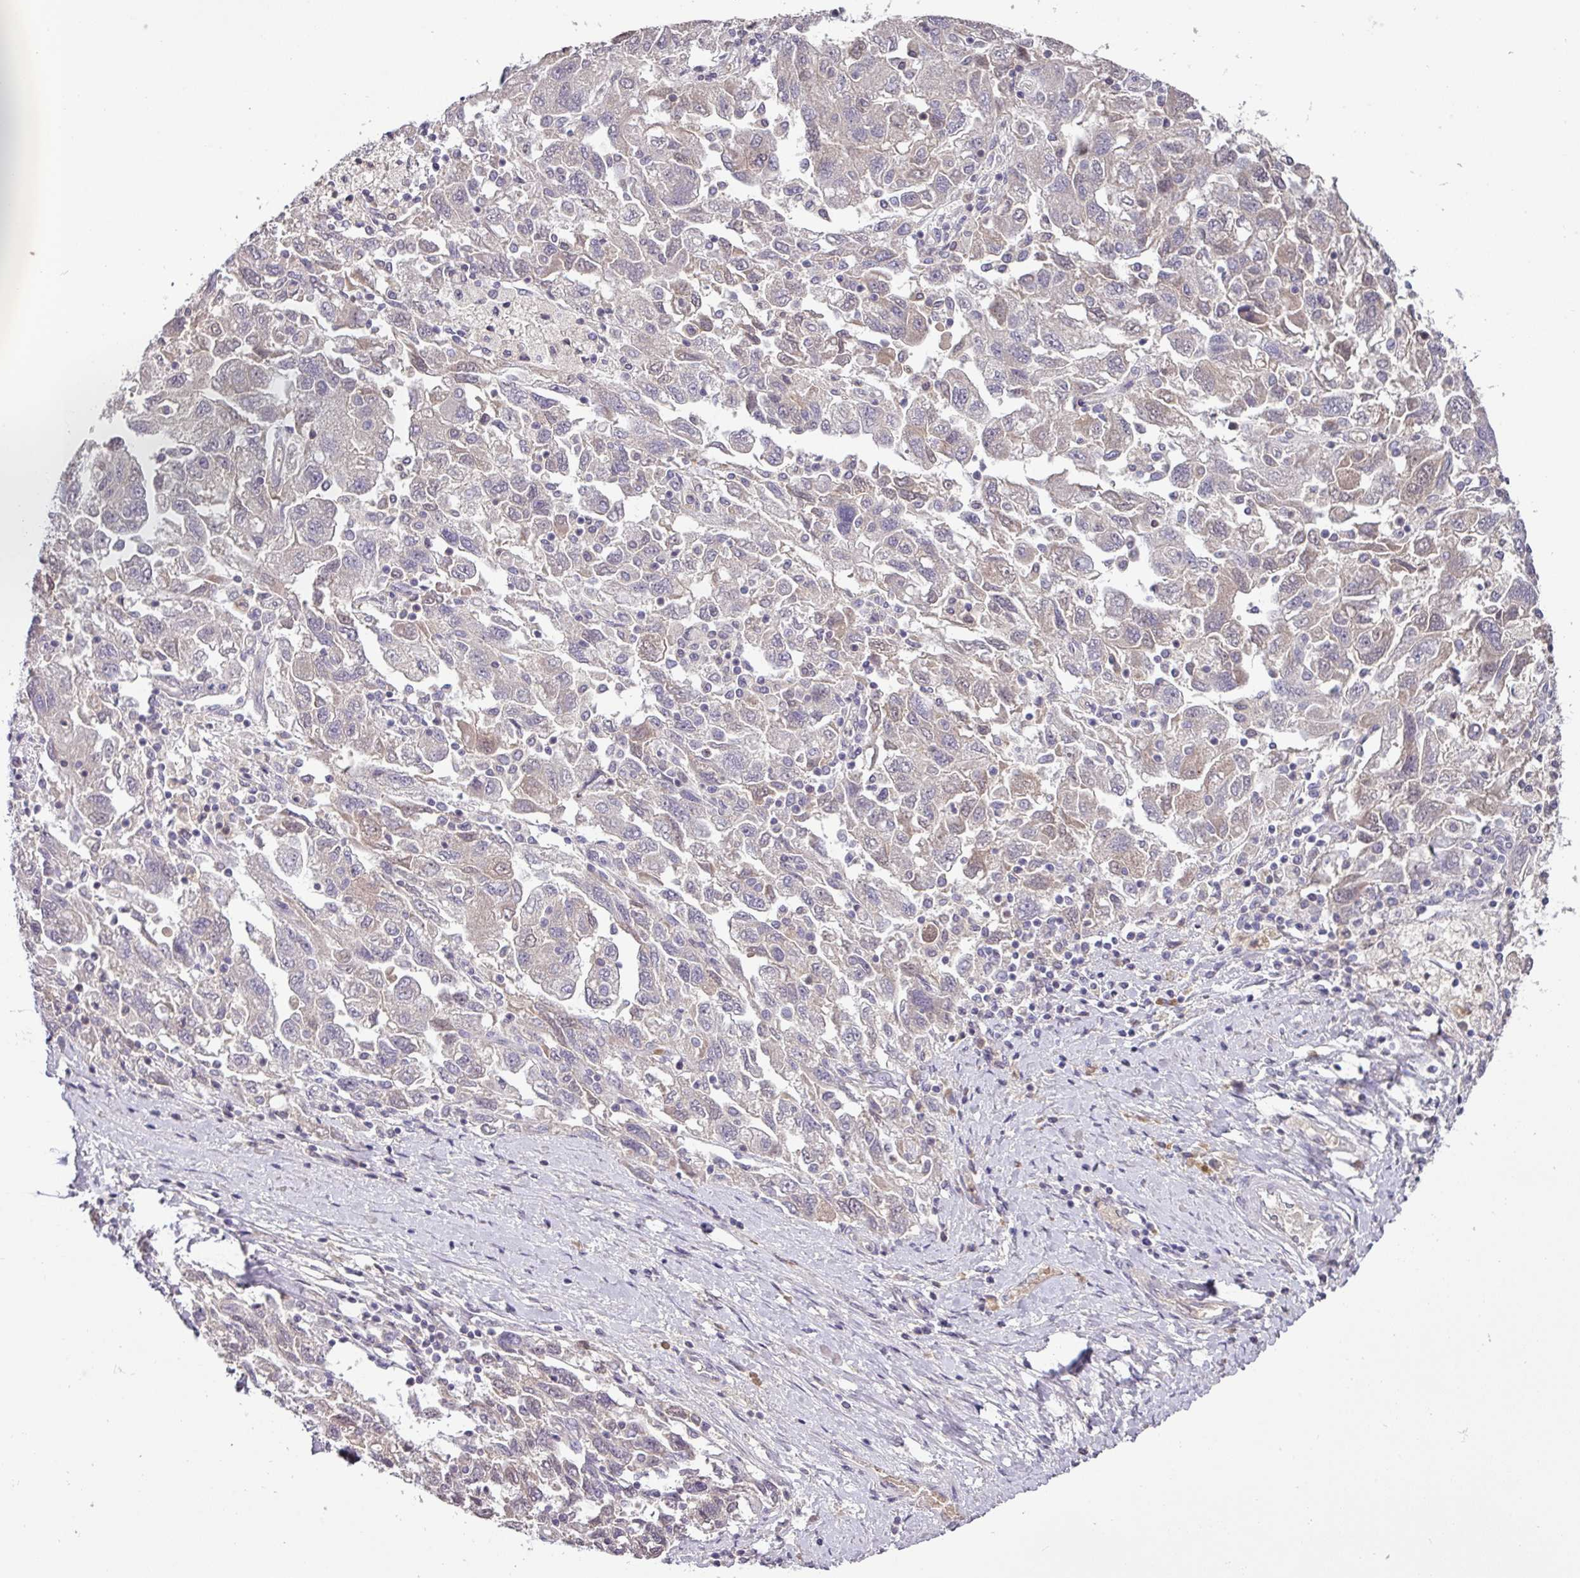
{"staining": {"intensity": "weak", "quantity": "<25%", "location": "cytoplasmic/membranous"}, "tissue": "ovarian cancer", "cell_type": "Tumor cells", "image_type": "cancer", "snomed": [{"axis": "morphology", "description": "Carcinoma, NOS"}, {"axis": "morphology", "description": "Cystadenocarcinoma, serous, NOS"}, {"axis": "topography", "description": "Ovary"}], "caption": "This image is of ovarian carcinoma stained with immunohistochemistry to label a protein in brown with the nuclei are counter-stained blue. There is no expression in tumor cells. Brightfield microscopy of immunohistochemistry stained with DAB (brown) and hematoxylin (blue), captured at high magnification.", "gene": "SLC5A10", "patient": {"sex": "female", "age": 69}}